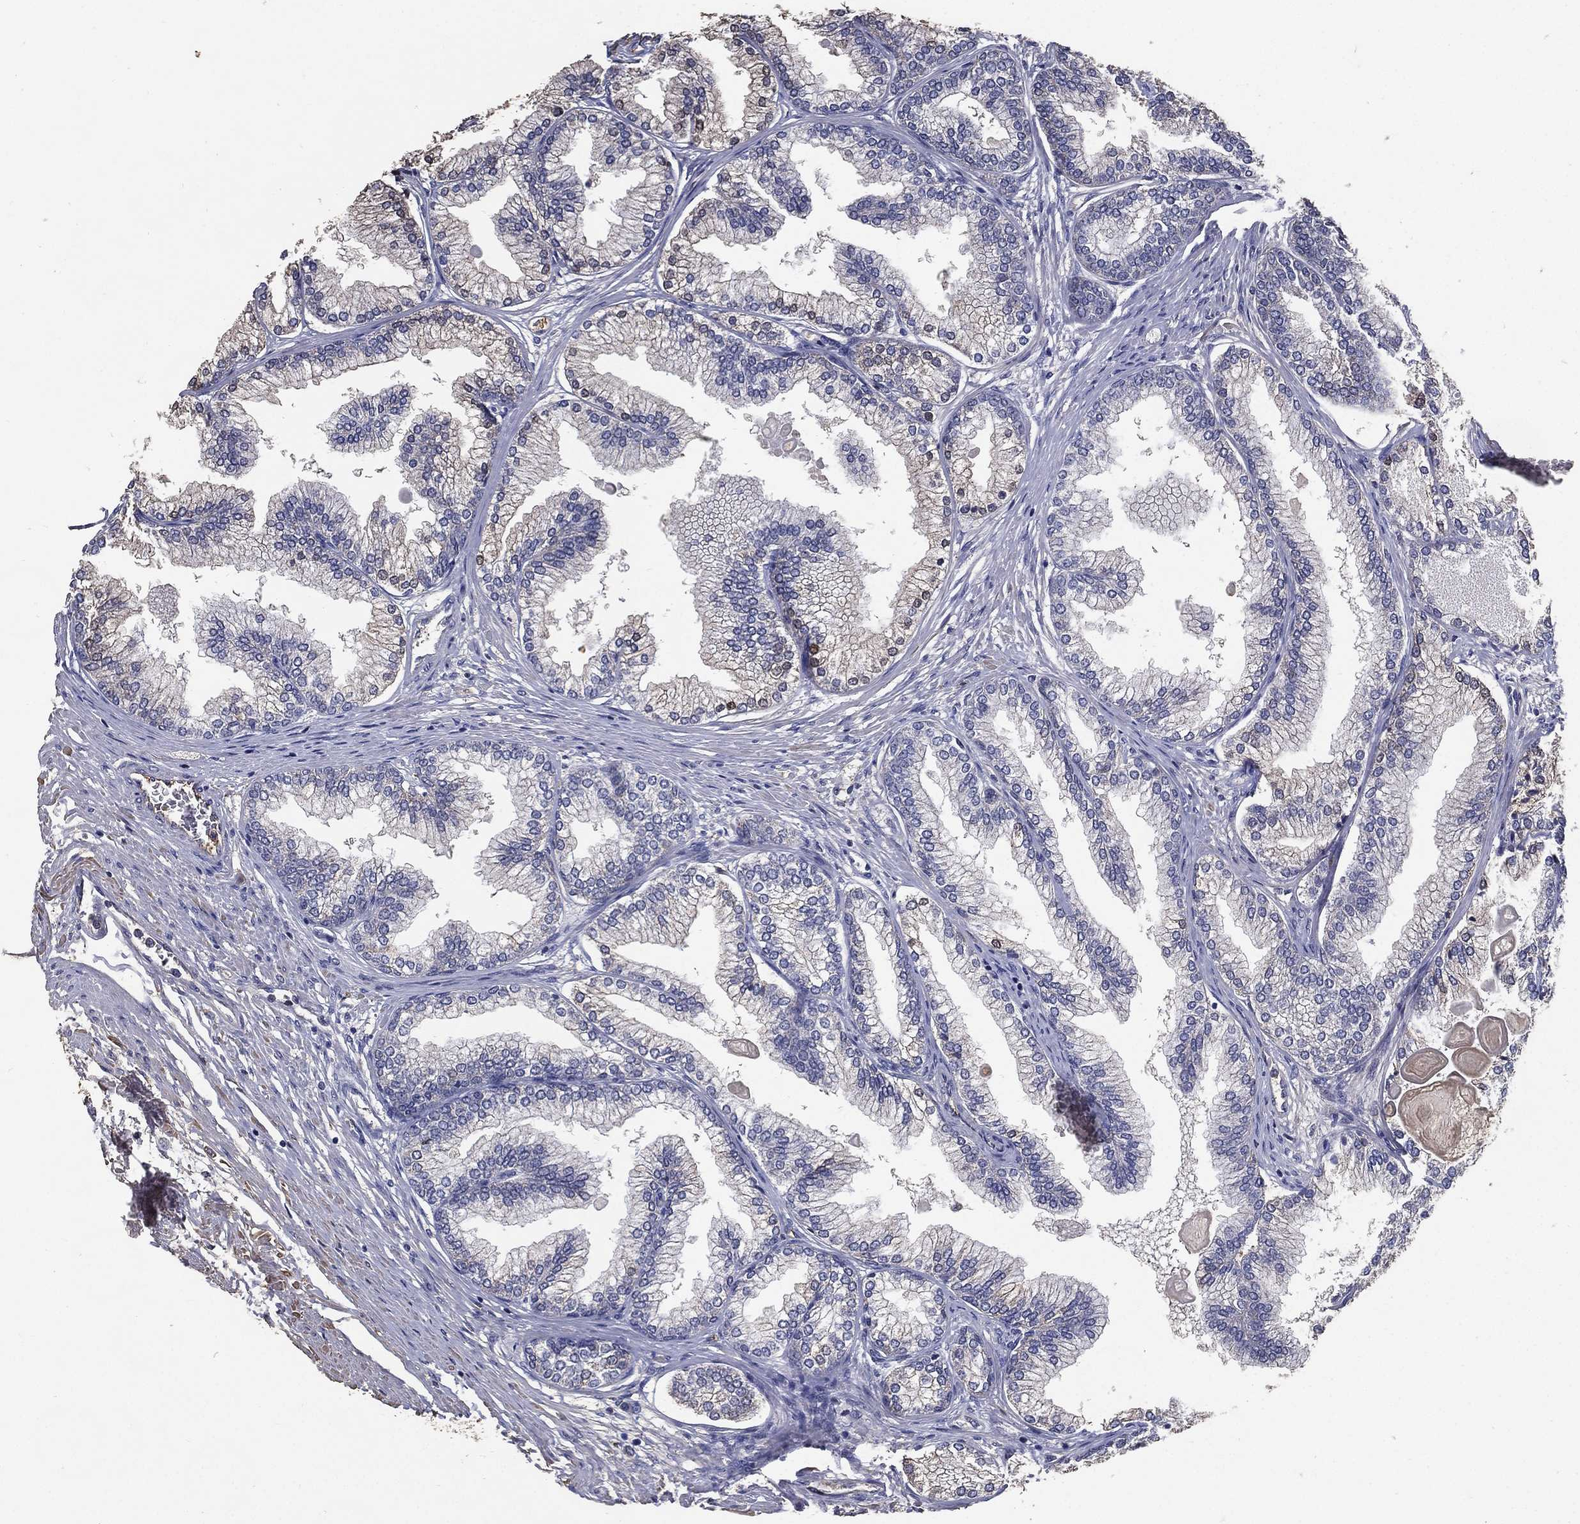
{"staining": {"intensity": "negative", "quantity": "none", "location": "none"}, "tissue": "prostate", "cell_type": "Glandular cells", "image_type": "normal", "snomed": [{"axis": "morphology", "description": "Normal tissue, NOS"}, {"axis": "topography", "description": "Prostate"}], "caption": "Protein analysis of normal prostate demonstrates no significant staining in glandular cells. Nuclei are stained in blue.", "gene": "EFNA1", "patient": {"sex": "male", "age": 72}}